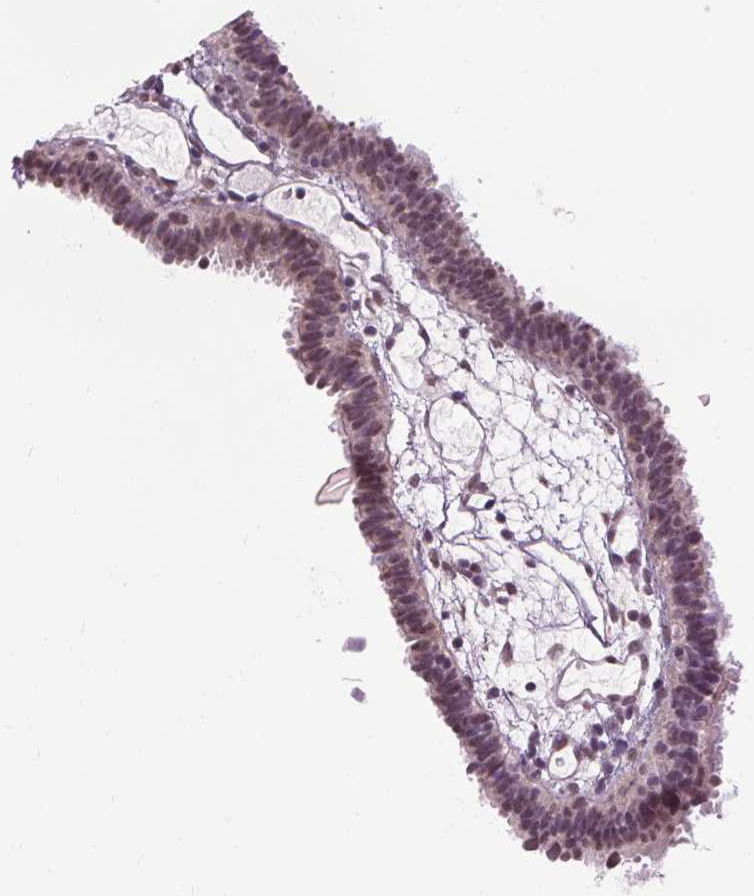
{"staining": {"intensity": "weak", "quantity": "<25%", "location": "nuclear"}, "tissue": "fallopian tube", "cell_type": "Glandular cells", "image_type": "normal", "snomed": [{"axis": "morphology", "description": "Normal tissue, NOS"}, {"axis": "topography", "description": "Fallopian tube"}], "caption": "Immunohistochemistry photomicrograph of normal fallopian tube: fallopian tube stained with DAB (3,3'-diaminobenzidine) displays no significant protein staining in glandular cells.", "gene": "CEBPA", "patient": {"sex": "female", "age": 37}}